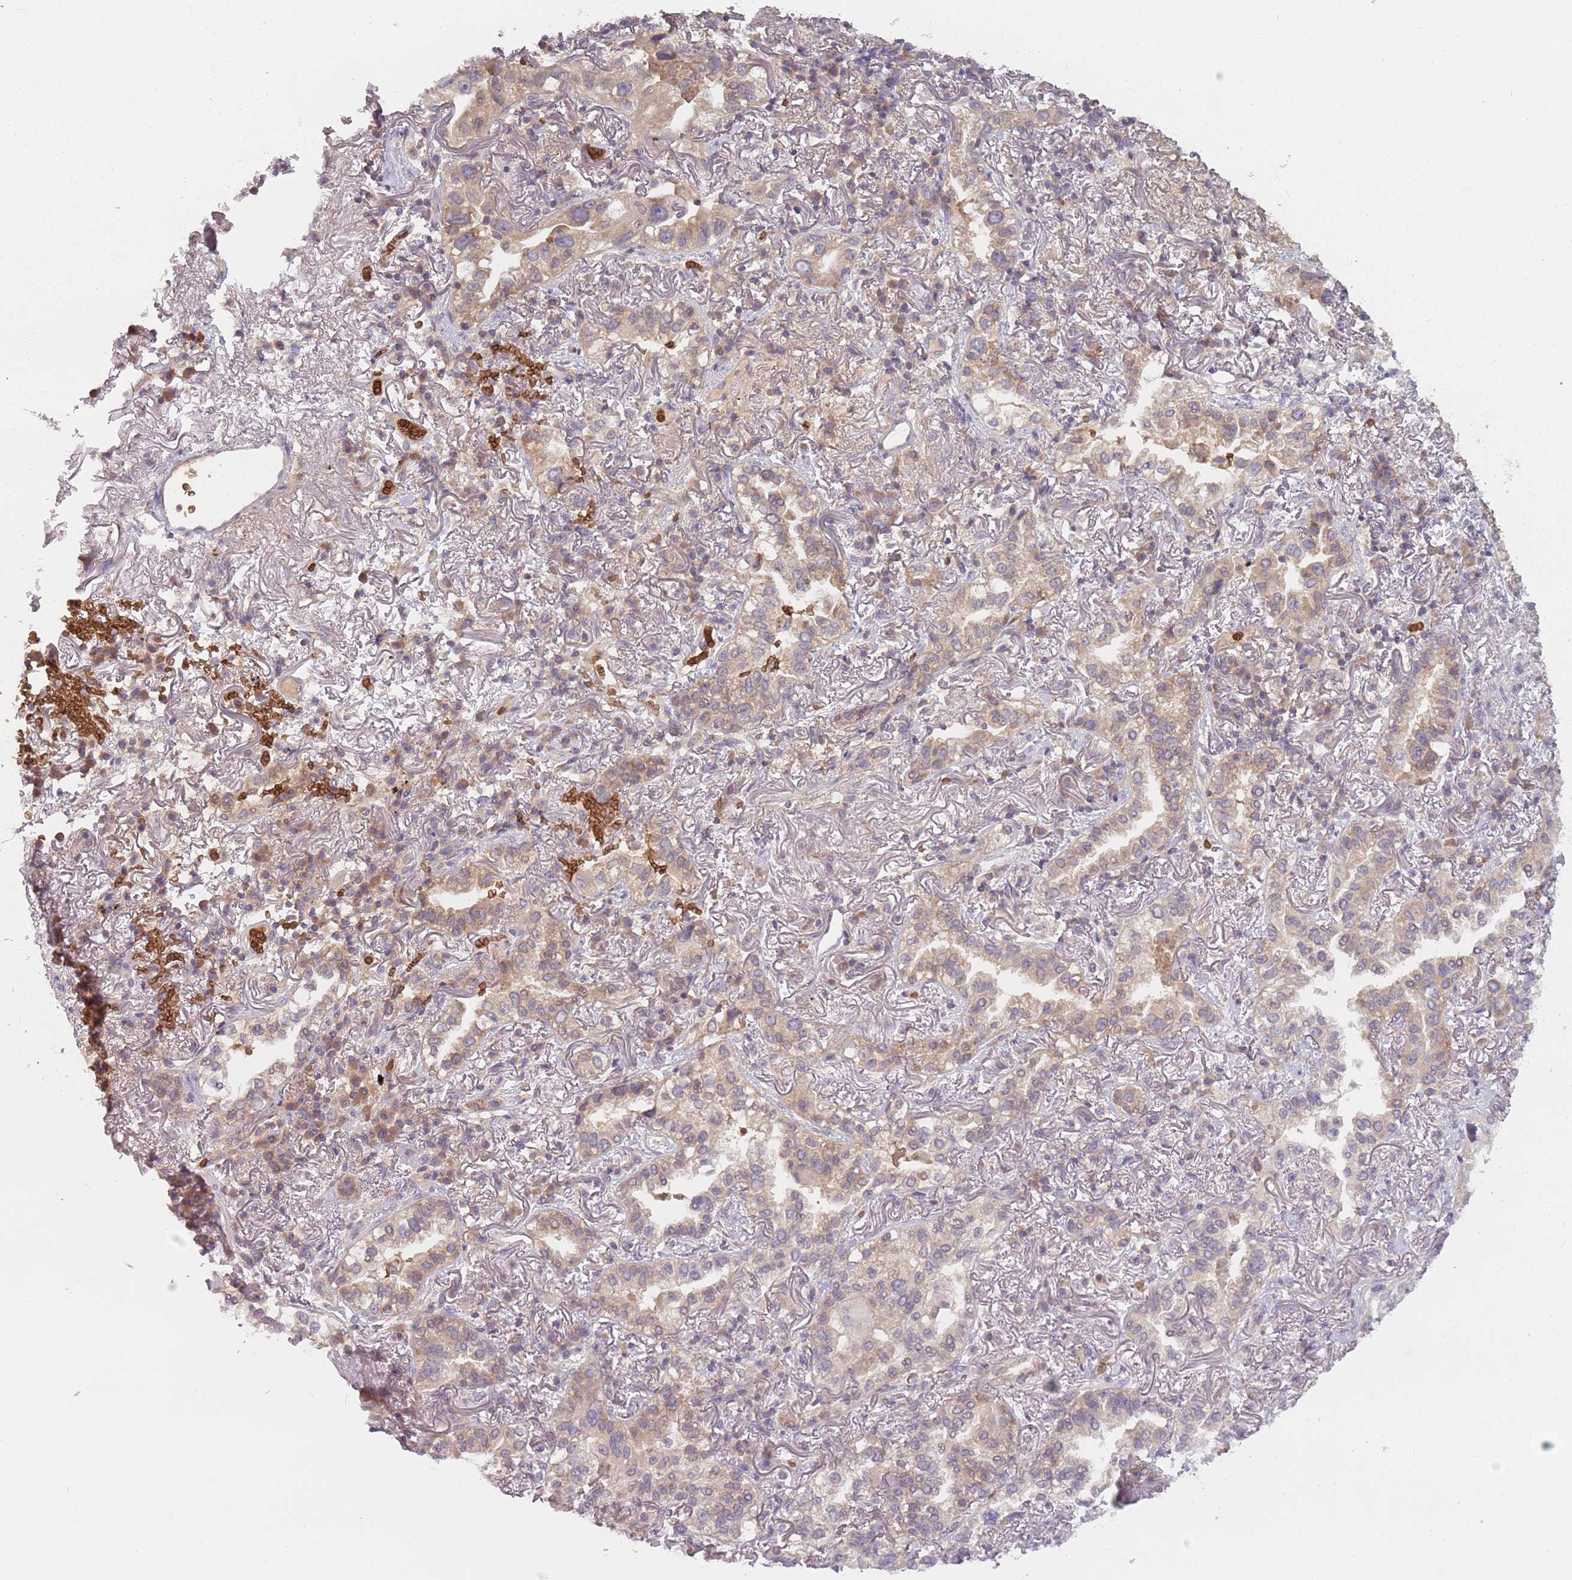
{"staining": {"intensity": "moderate", "quantity": "25%-75%", "location": "cytoplasmic/membranous"}, "tissue": "lung cancer", "cell_type": "Tumor cells", "image_type": "cancer", "snomed": [{"axis": "morphology", "description": "Adenocarcinoma, NOS"}, {"axis": "topography", "description": "Lung"}], "caption": "Tumor cells show moderate cytoplasmic/membranous positivity in approximately 25%-75% of cells in lung cancer (adenocarcinoma).", "gene": "ASB13", "patient": {"sex": "female", "age": 69}}